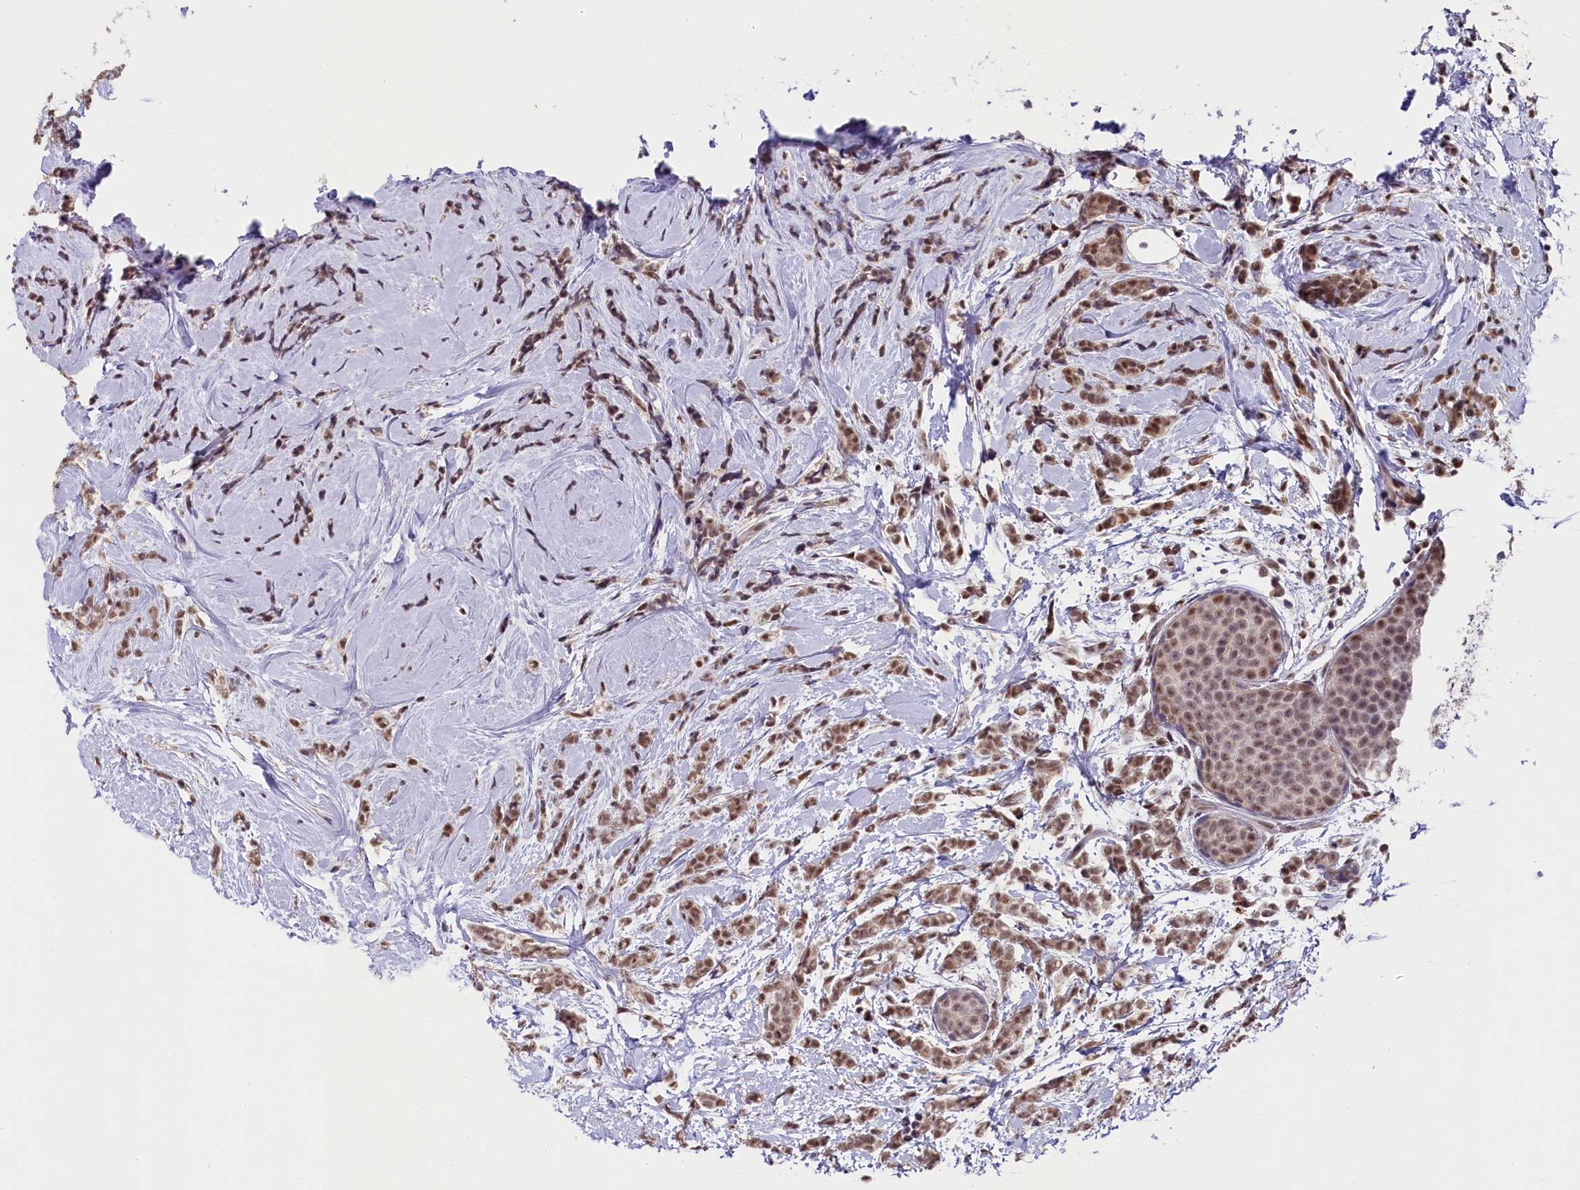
{"staining": {"intensity": "moderate", "quantity": ">75%", "location": "nuclear"}, "tissue": "breast cancer", "cell_type": "Tumor cells", "image_type": "cancer", "snomed": [{"axis": "morphology", "description": "Lobular carcinoma"}, {"axis": "topography", "description": "Breast"}], "caption": "Lobular carcinoma (breast) stained with DAB IHC exhibits medium levels of moderate nuclear staining in approximately >75% of tumor cells. The protein of interest is shown in brown color, while the nuclei are stained blue.", "gene": "NCBP1", "patient": {"sex": "female", "age": 58}}